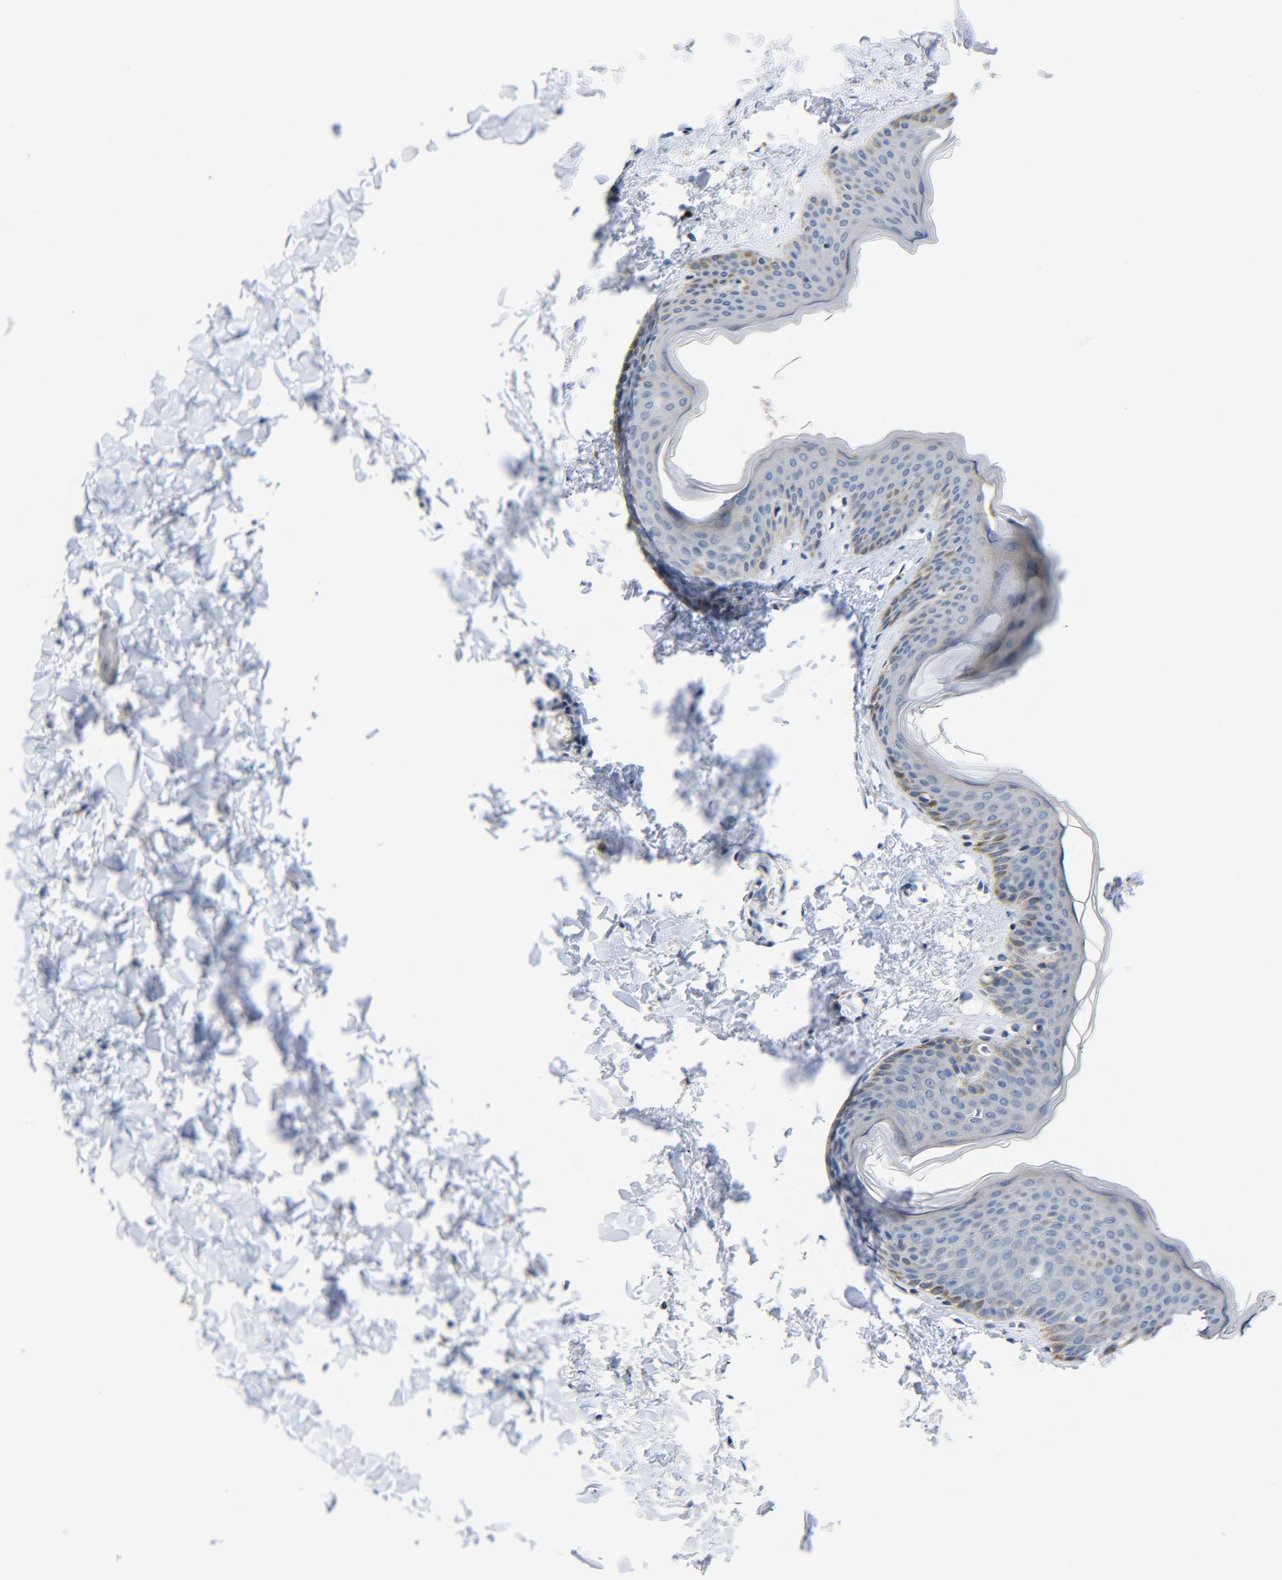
{"staining": {"intensity": "negative", "quantity": "none", "location": "none"}, "tissue": "skin", "cell_type": "Fibroblasts", "image_type": "normal", "snomed": [{"axis": "morphology", "description": "Normal tissue, NOS"}, {"axis": "topography", "description": "Skin"}], "caption": "The IHC image has no significant staining in fibroblasts of skin. (DAB (3,3'-diaminobenzidine) immunohistochemistry with hematoxylin counter stain).", "gene": "CMTM1", "patient": {"sex": "female", "age": 17}}